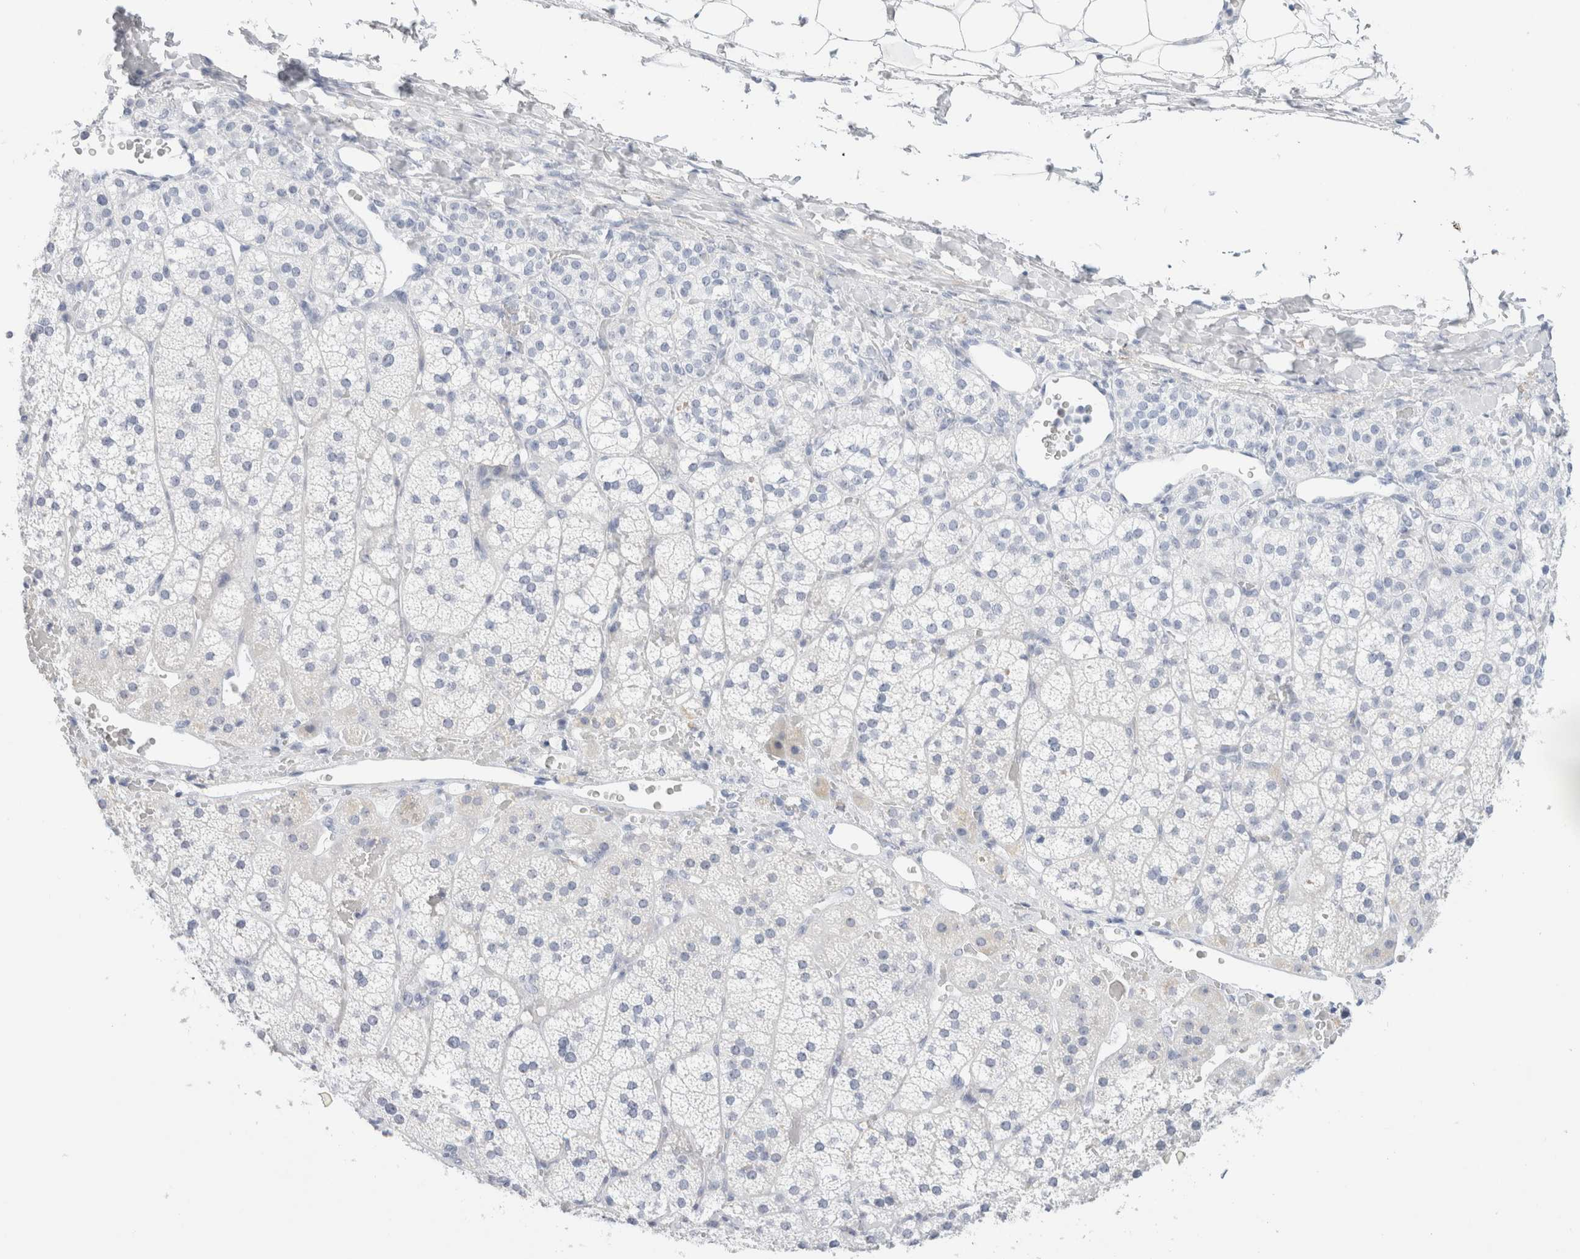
{"staining": {"intensity": "weak", "quantity": "<25%", "location": "cytoplasmic/membranous"}, "tissue": "adrenal gland", "cell_type": "Glandular cells", "image_type": "normal", "snomed": [{"axis": "morphology", "description": "Normal tissue, NOS"}, {"axis": "topography", "description": "Adrenal gland"}], "caption": "Immunohistochemical staining of unremarkable adrenal gland exhibits no significant staining in glandular cells.", "gene": "MUC15", "patient": {"sex": "female", "age": 44}}